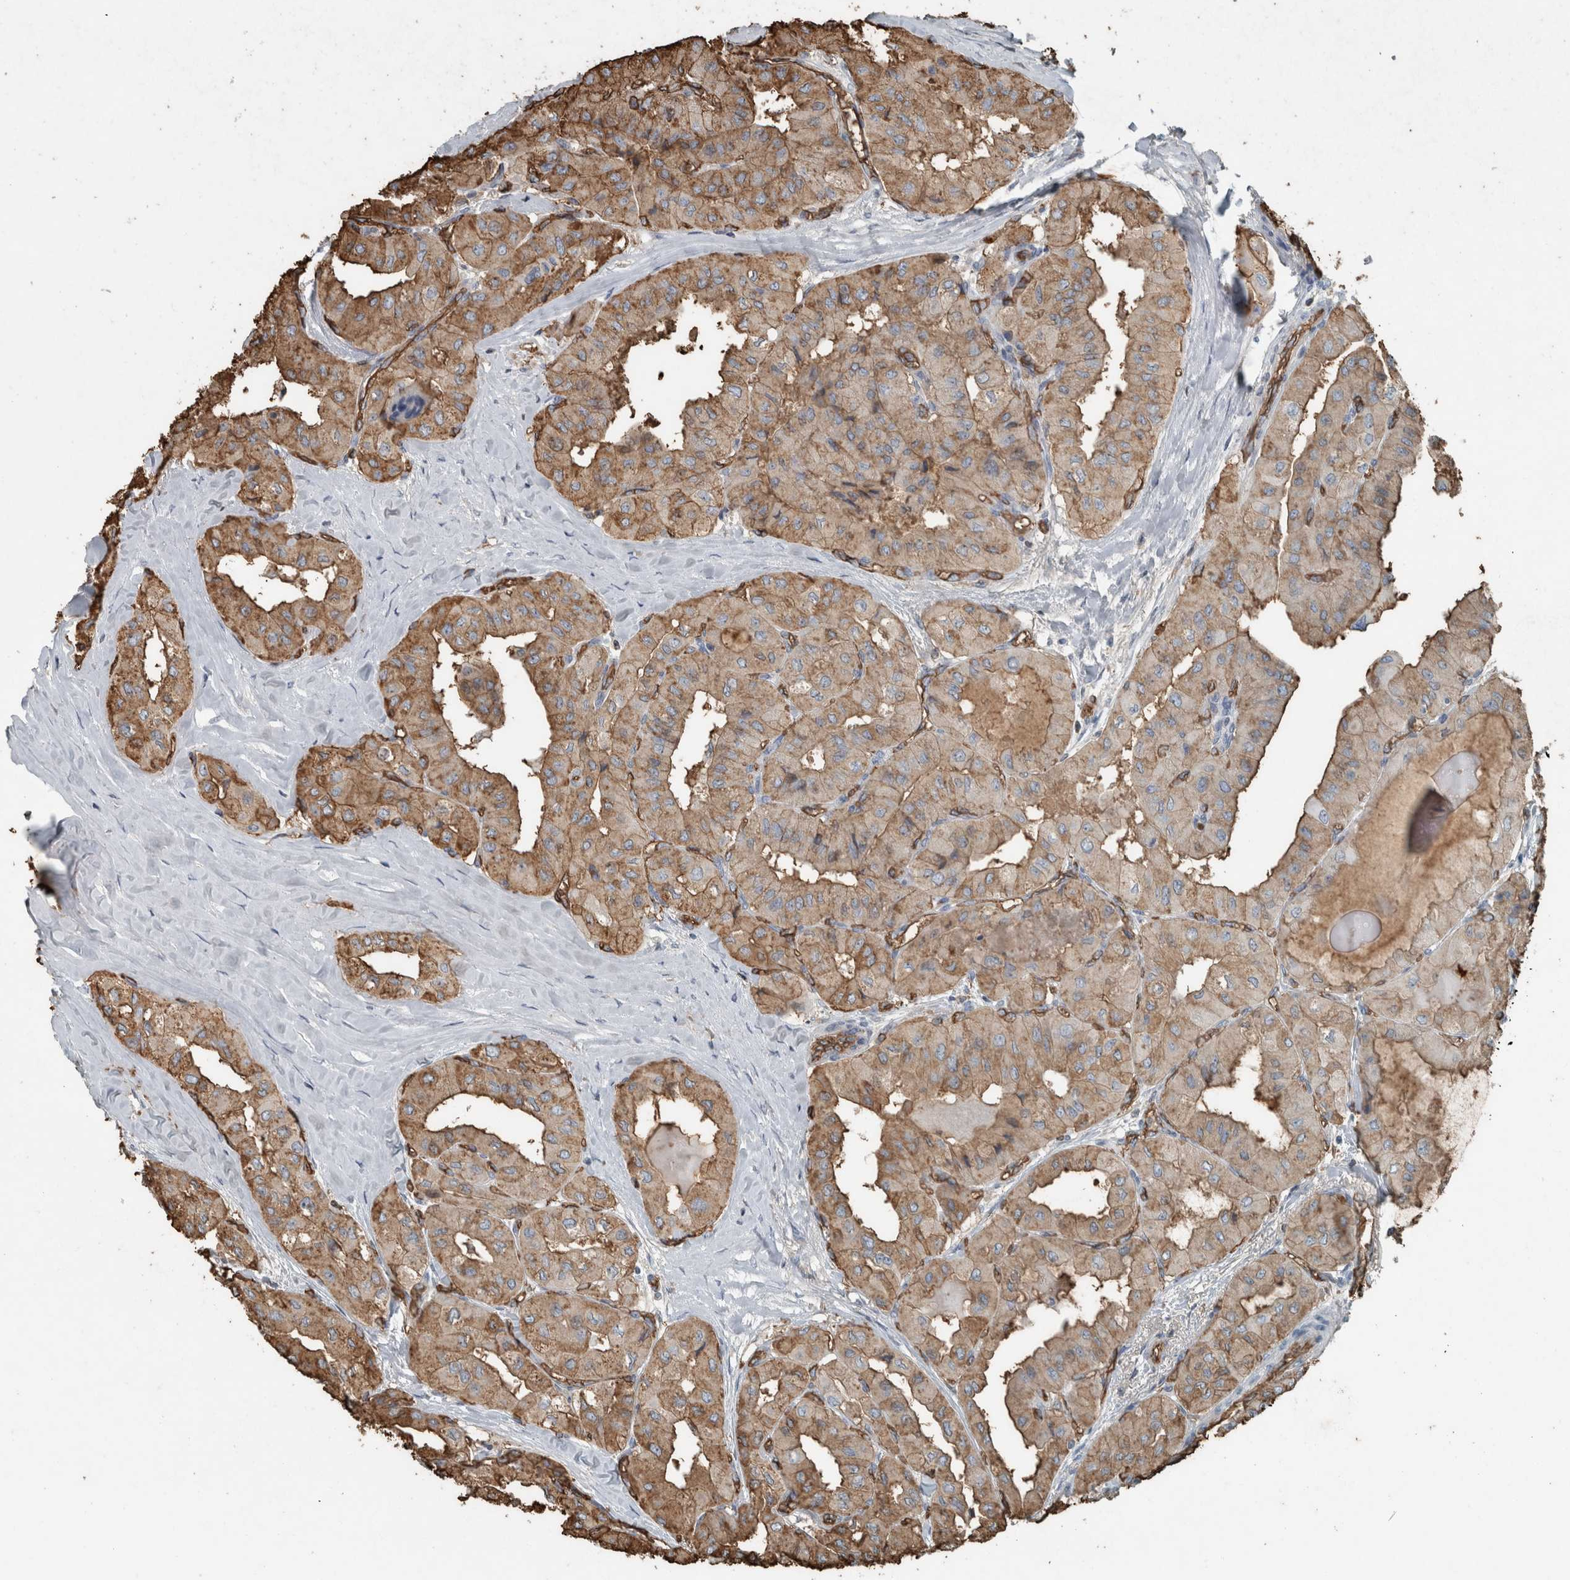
{"staining": {"intensity": "moderate", "quantity": ">75%", "location": "cytoplasmic/membranous"}, "tissue": "thyroid cancer", "cell_type": "Tumor cells", "image_type": "cancer", "snomed": [{"axis": "morphology", "description": "Papillary adenocarcinoma, NOS"}, {"axis": "topography", "description": "Thyroid gland"}], "caption": "Protein expression analysis of thyroid cancer (papillary adenocarcinoma) demonstrates moderate cytoplasmic/membranous staining in approximately >75% of tumor cells.", "gene": "LBP", "patient": {"sex": "female", "age": 59}}